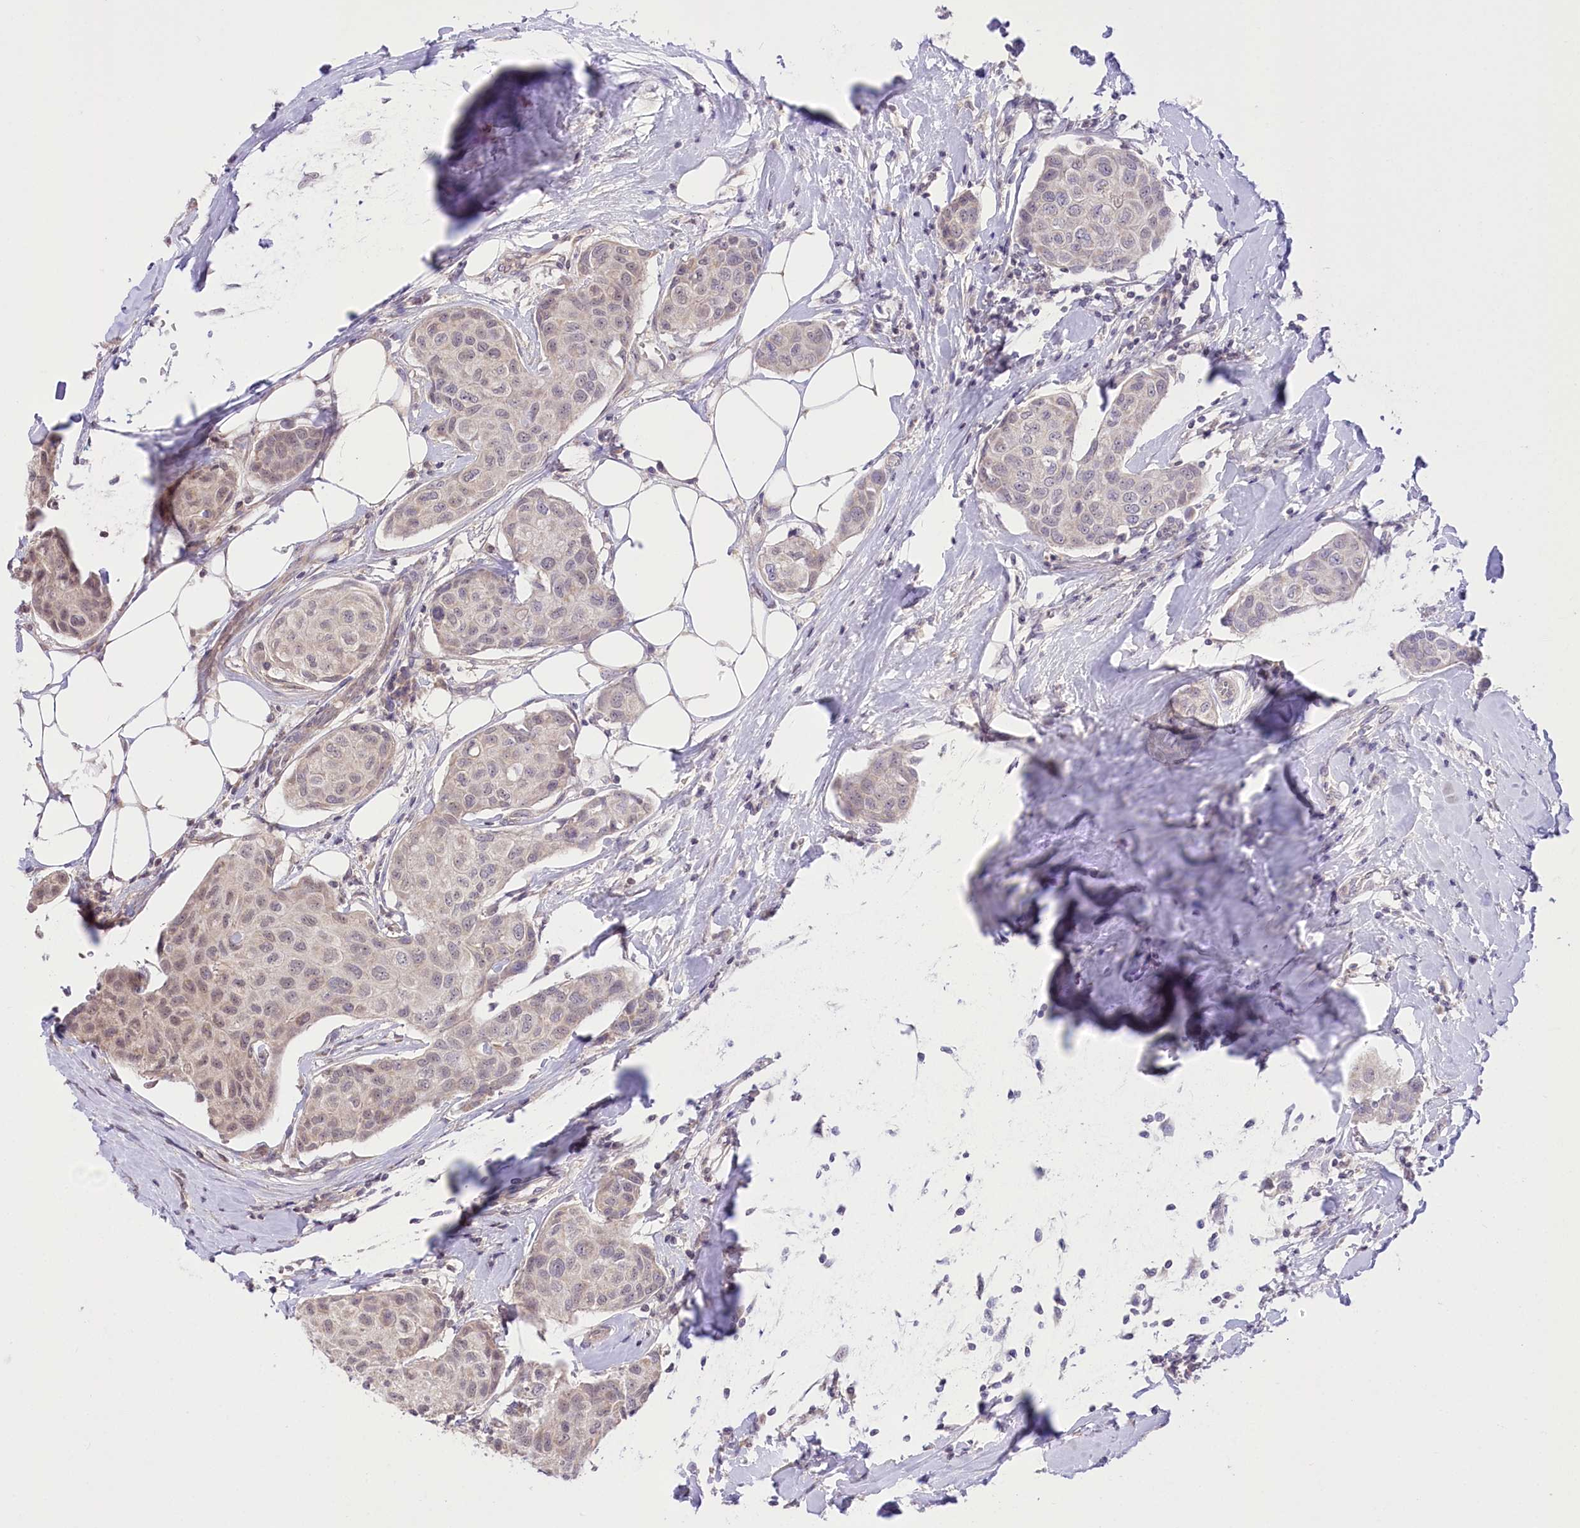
{"staining": {"intensity": "weak", "quantity": "<25%", "location": "nuclear"}, "tissue": "breast cancer", "cell_type": "Tumor cells", "image_type": "cancer", "snomed": [{"axis": "morphology", "description": "Duct carcinoma"}, {"axis": "topography", "description": "Breast"}], "caption": "High power microscopy micrograph of an IHC photomicrograph of infiltrating ductal carcinoma (breast), revealing no significant positivity in tumor cells. The staining was performed using DAB (3,3'-diaminobenzidine) to visualize the protein expression in brown, while the nuclei were stained in blue with hematoxylin (Magnification: 20x).", "gene": "ZMAT2", "patient": {"sex": "female", "age": 80}}